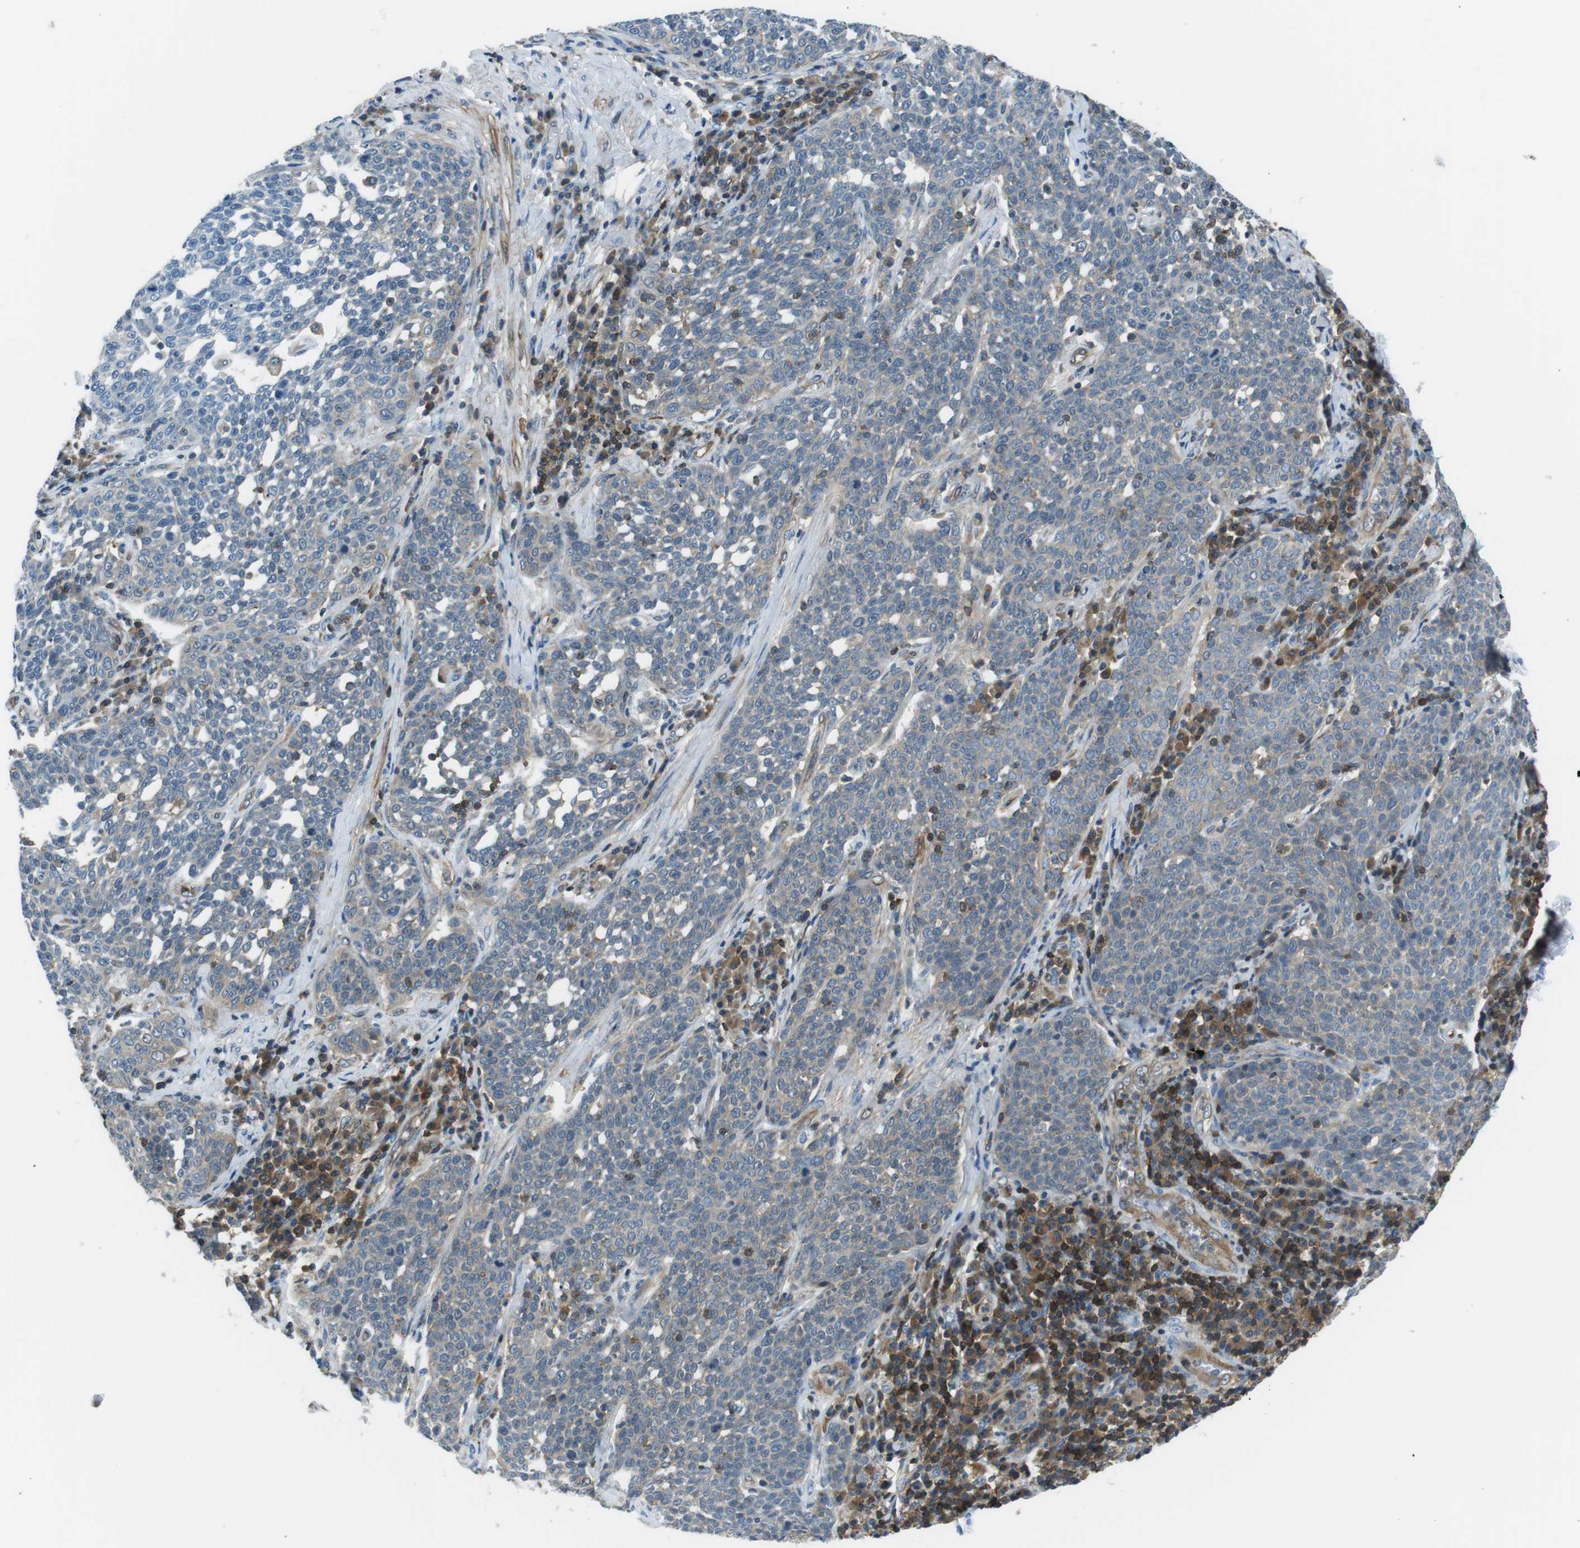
{"staining": {"intensity": "weak", "quantity": "25%-75%", "location": "cytoplasmic/membranous"}, "tissue": "cervical cancer", "cell_type": "Tumor cells", "image_type": "cancer", "snomed": [{"axis": "morphology", "description": "Squamous cell carcinoma, NOS"}, {"axis": "topography", "description": "Cervix"}], "caption": "Tumor cells show weak cytoplasmic/membranous positivity in approximately 25%-75% of cells in cervical cancer (squamous cell carcinoma). (DAB (3,3'-diaminobenzidine) IHC with brightfield microscopy, high magnification).", "gene": "TES", "patient": {"sex": "female", "age": 34}}